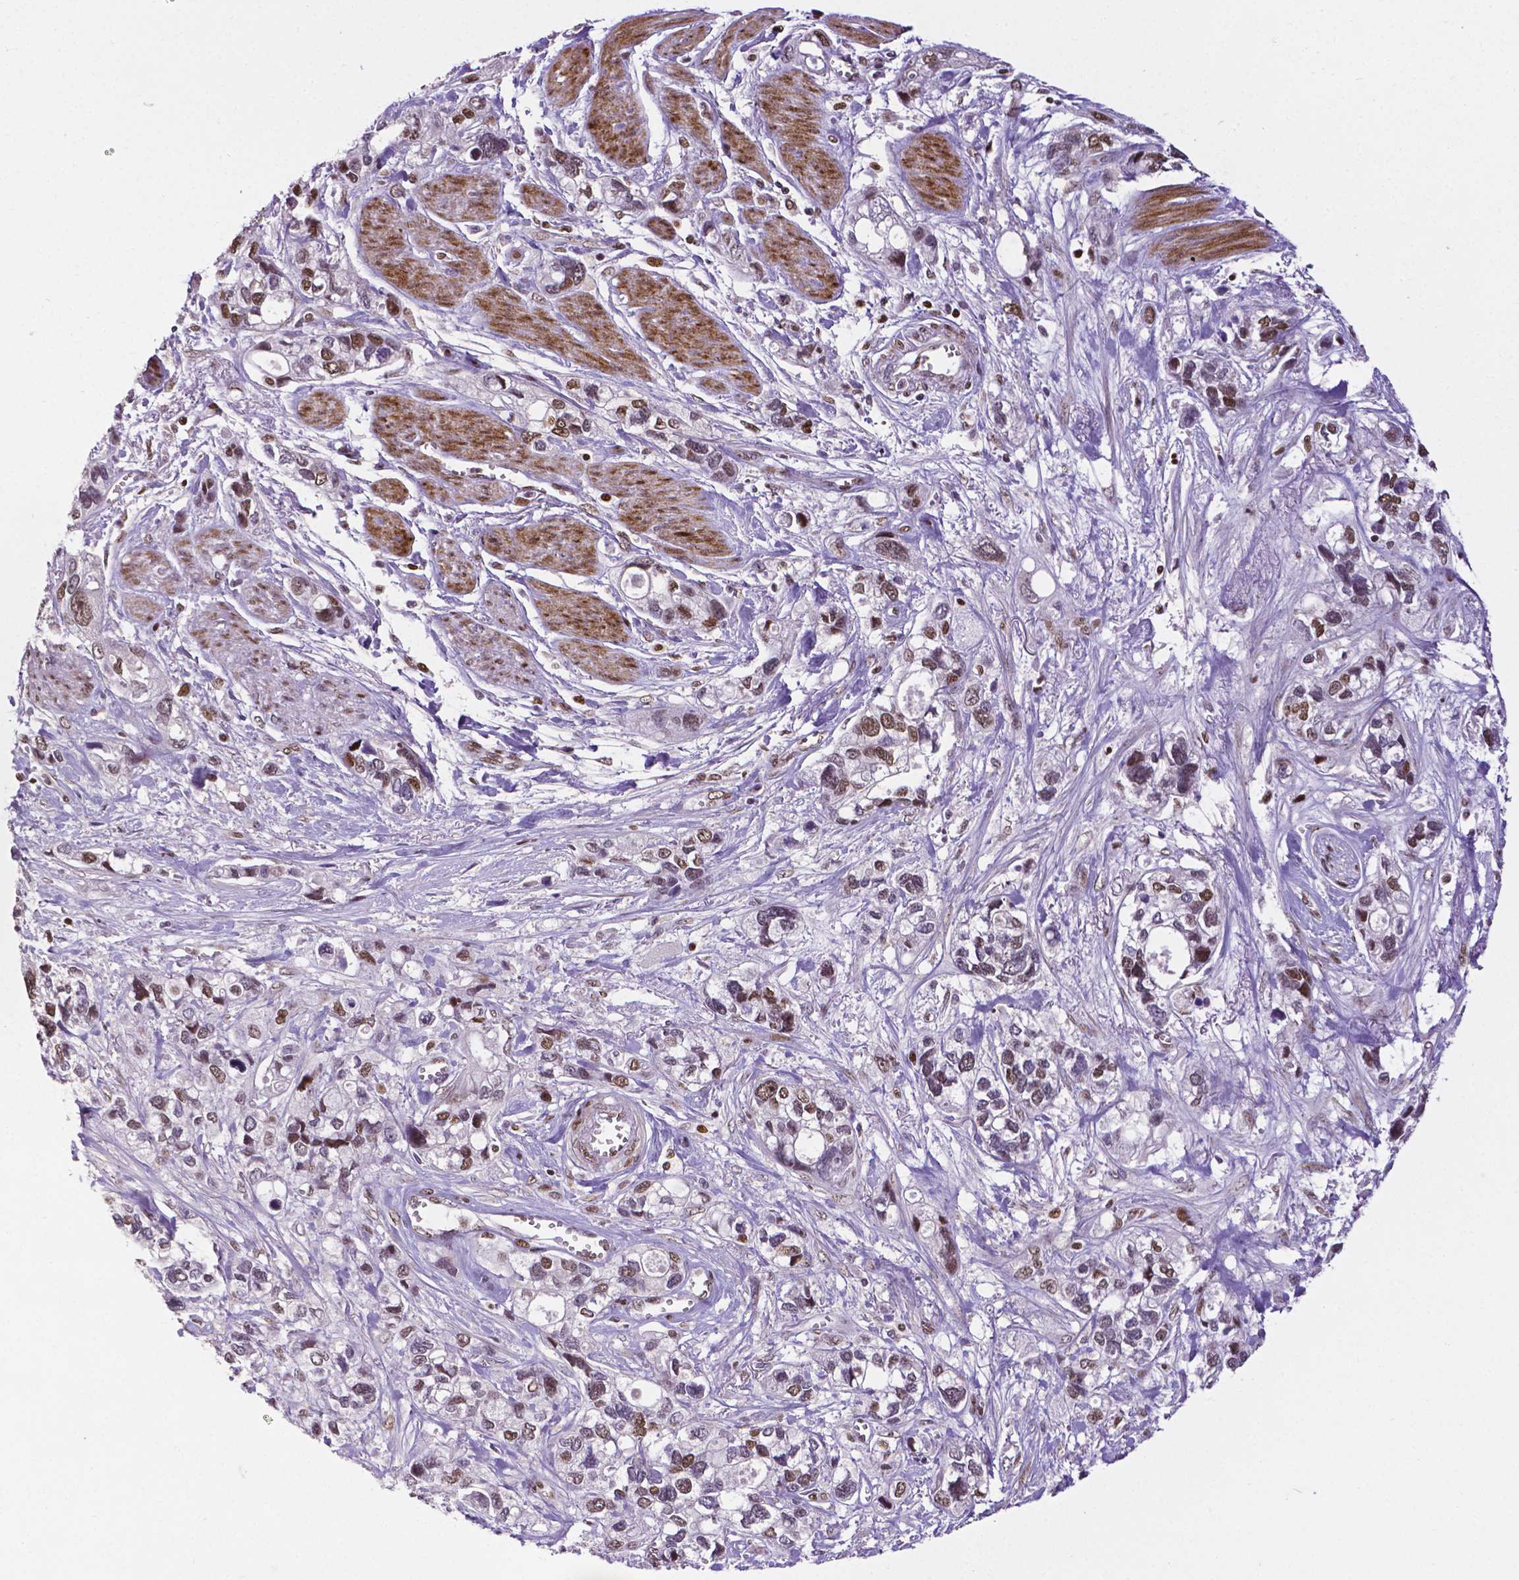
{"staining": {"intensity": "moderate", "quantity": ">75%", "location": "nuclear"}, "tissue": "stomach cancer", "cell_type": "Tumor cells", "image_type": "cancer", "snomed": [{"axis": "morphology", "description": "Adenocarcinoma, NOS"}, {"axis": "topography", "description": "Stomach, upper"}], "caption": "High-magnification brightfield microscopy of stomach cancer stained with DAB (3,3'-diaminobenzidine) (brown) and counterstained with hematoxylin (blue). tumor cells exhibit moderate nuclear positivity is present in about>75% of cells. Nuclei are stained in blue.", "gene": "CTCF", "patient": {"sex": "female", "age": 81}}